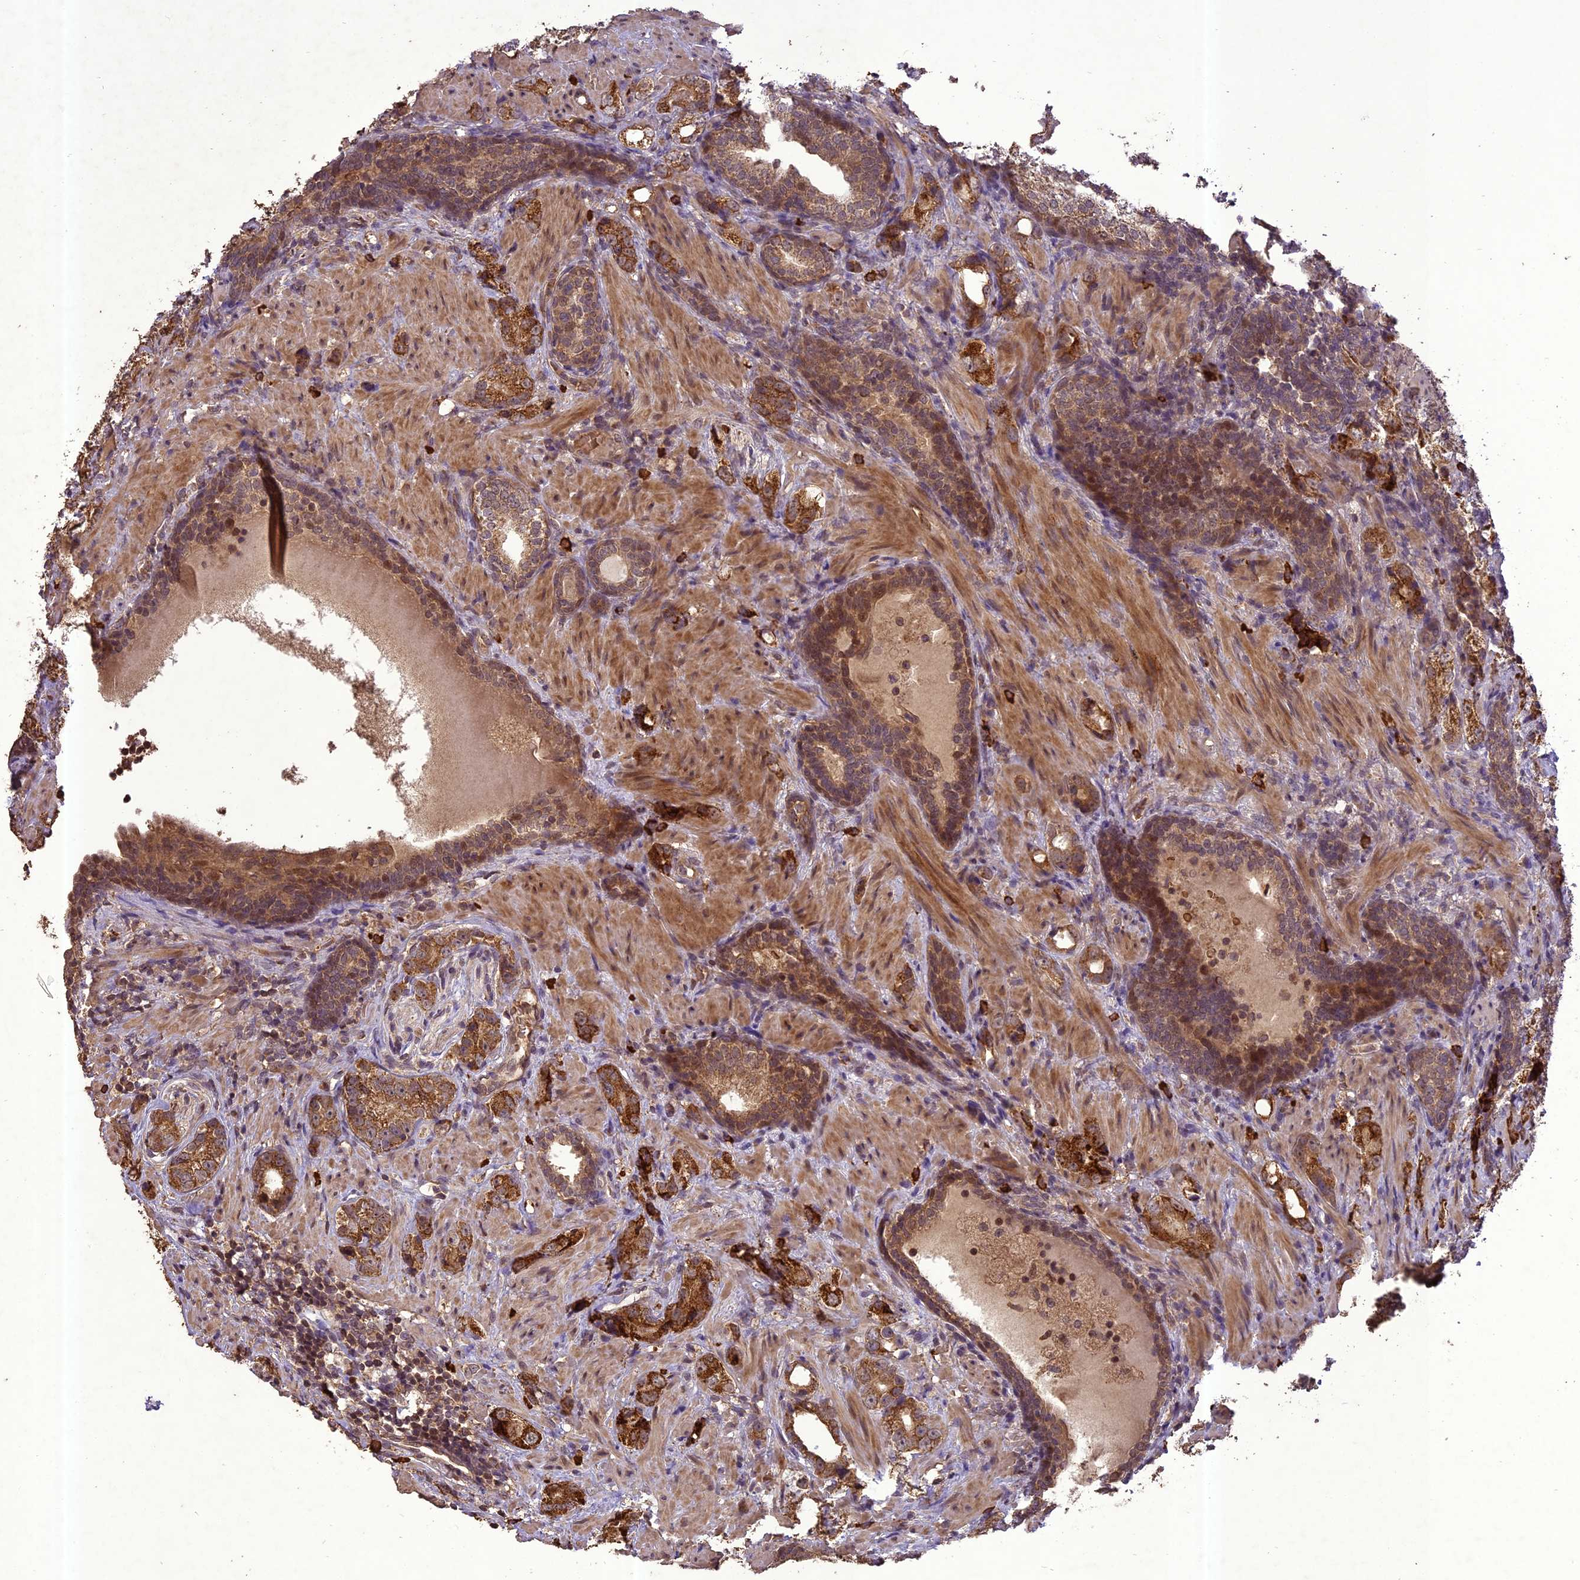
{"staining": {"intensity": "strong", "quantity": ">75%", "location": "cytoplasmic/membranous"}, "tissue": "prostate cancer", "cell_type": "Tumor cells", "image_type": "cancer", "snomed": [{"axis": "morphology", "description": "Adenocarcinoma, High grade"}, {"axis": "topography", "description": "Prostate"}], "caption": "This image reveals IHC staining of human adenocarcinoma (high-grade) (prostate), with high strong cytoplasmic/membranous expression in about >75% of tumor cells.", "gene": "TIGD7", "patient": {"sex": "male", "age": 63}}